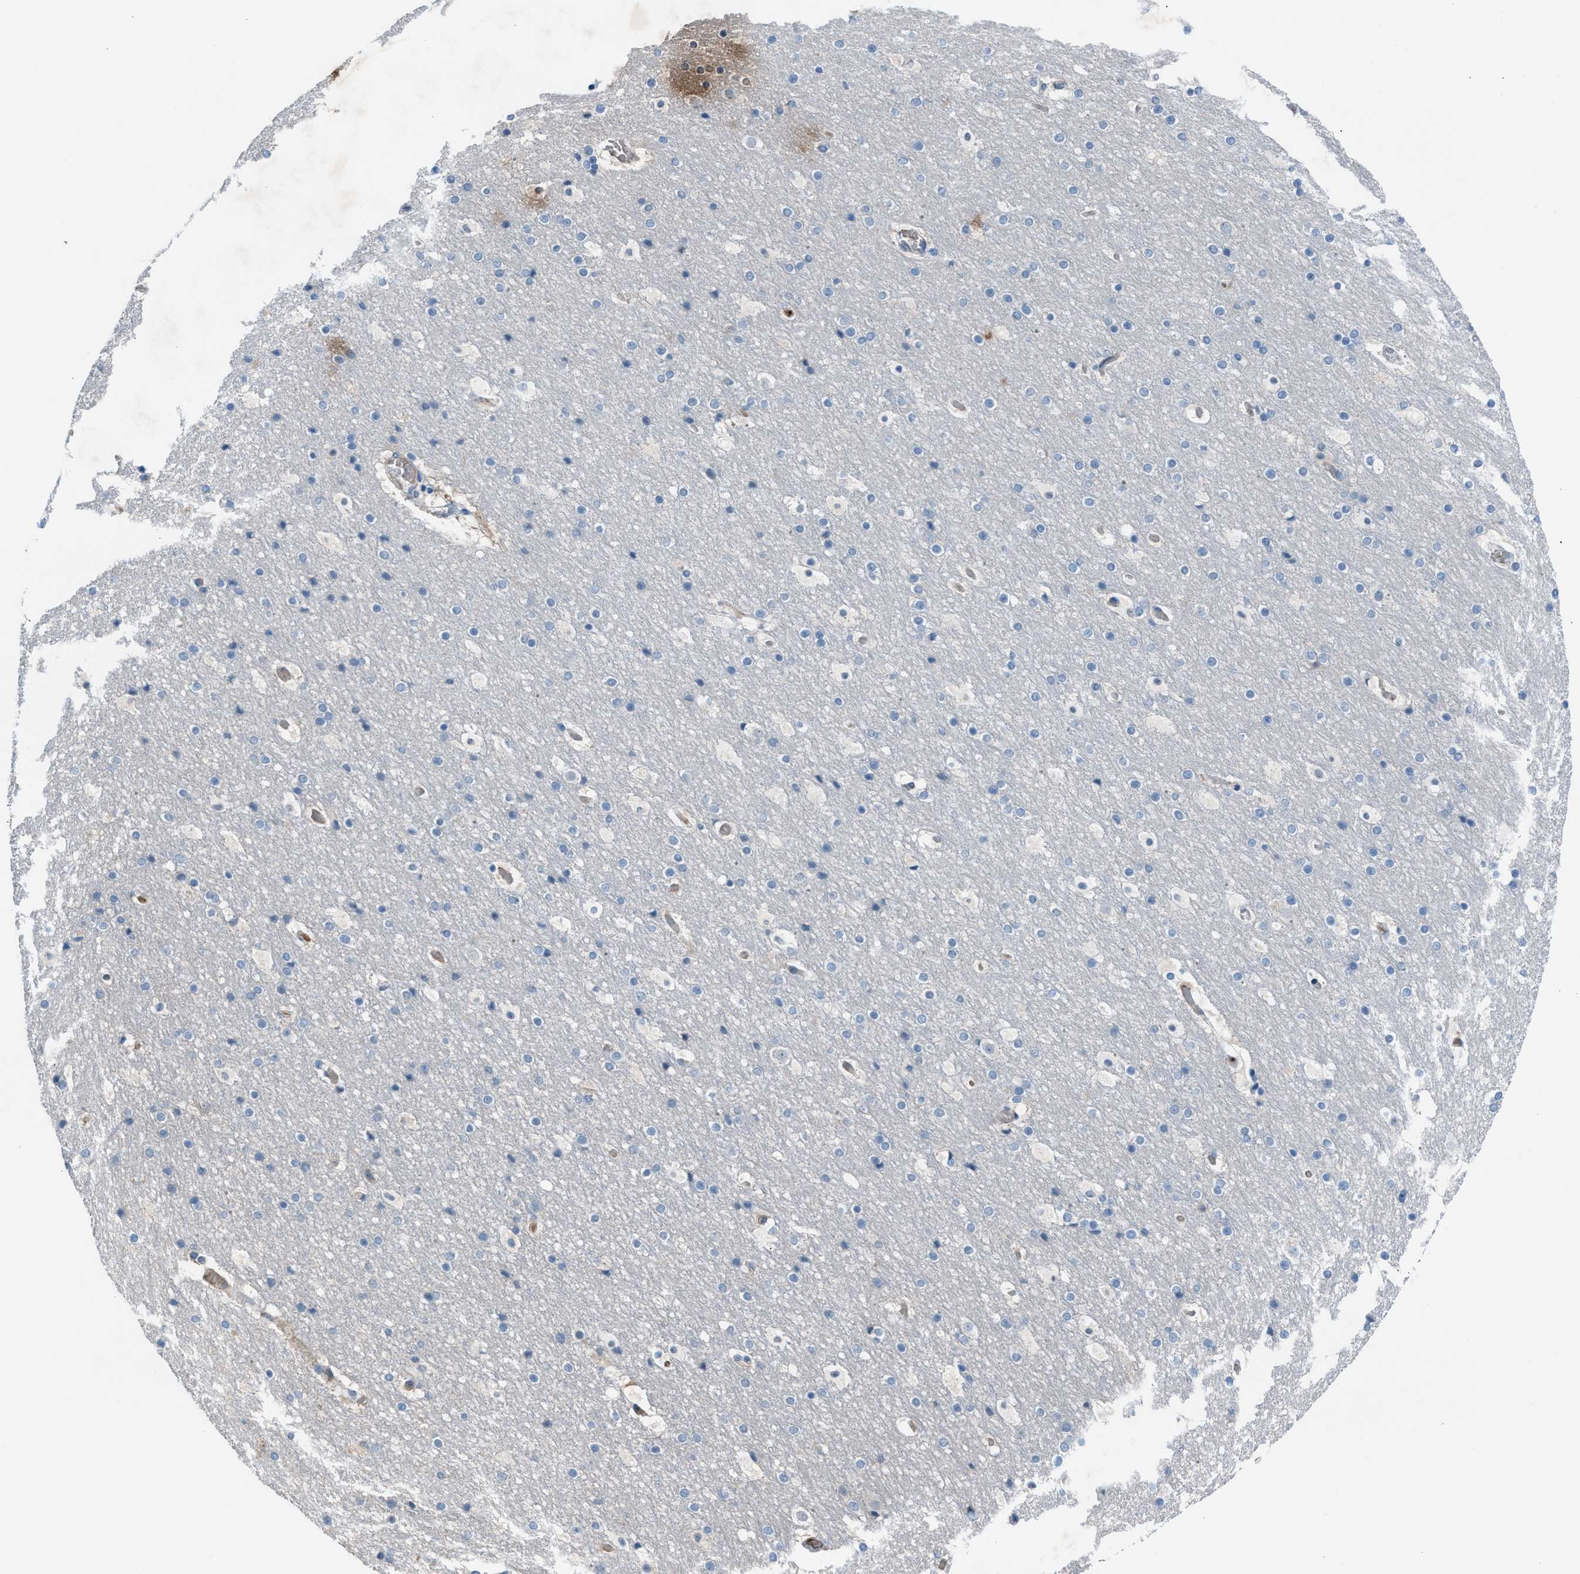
{"staining": {"intensity": "negative", "quantity": "none", "location": "none"}, "tissue": "cerebral cortex", "cell_type": "Endothelial cells", "image_type": "normal", "snomed": [{"axis": "morphology", "description": "Normal tissue, NOS"}, {"axis": "topography", "description": "Cerebral cortex"}], "caption": "Endothelial cells show no significant expression in benign cerebral cortex. (Brightfield microscopy of DAB immunohistochemistry (IHC) at high magnification).", "gene": "CFAP77", "patient": {"sex": "male", "age": 57}}